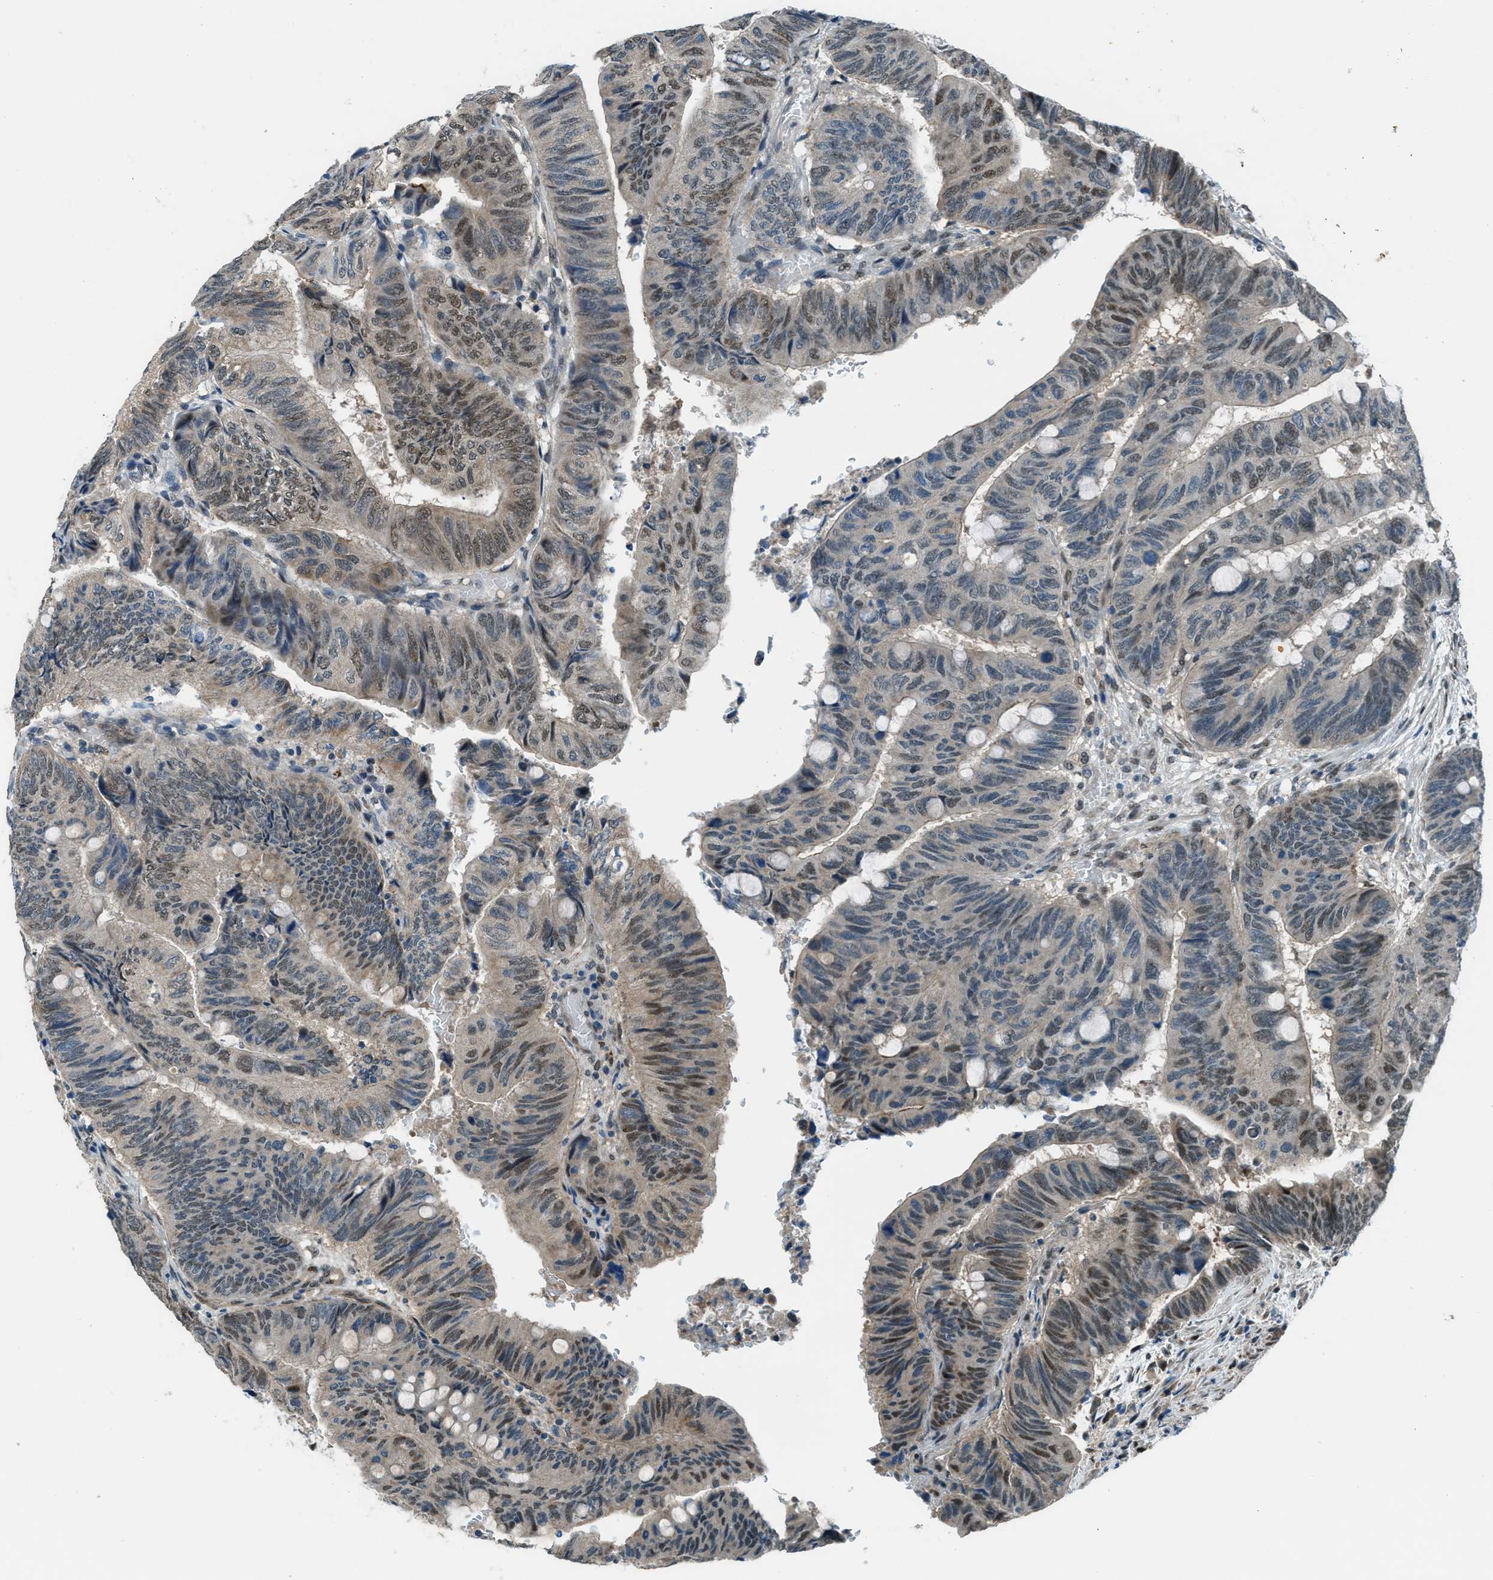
{"staining": {"intensity": "weak", "quantity": "<25%", "location": "nuclear"}, "tissue": "colorectal cancer", "cell_type": "Tumor cells", "image_type": "cancer", "snomed": [{"axis": "morphology", "description": "Normal tissue, NOS"}, {"axis": "morphology", "description": "Adenocarcinoma, NOS"}, {"axis": "topography", "description": "Rectum"}, {"axis": "topography", "description": "Peripheral nerve tissue"}], "caption": "Adenocarcinoma (colorectal) was stained to show a protein in brown. There is no significant expression in tumor cells. (Brightfield microscopy of DAB (3,3'-diaminobenzidine) immunohistochemistry (IHC) at high magnification).", "gene": "NPEPL1", "patient": {"sex": "male", "age": 92}}